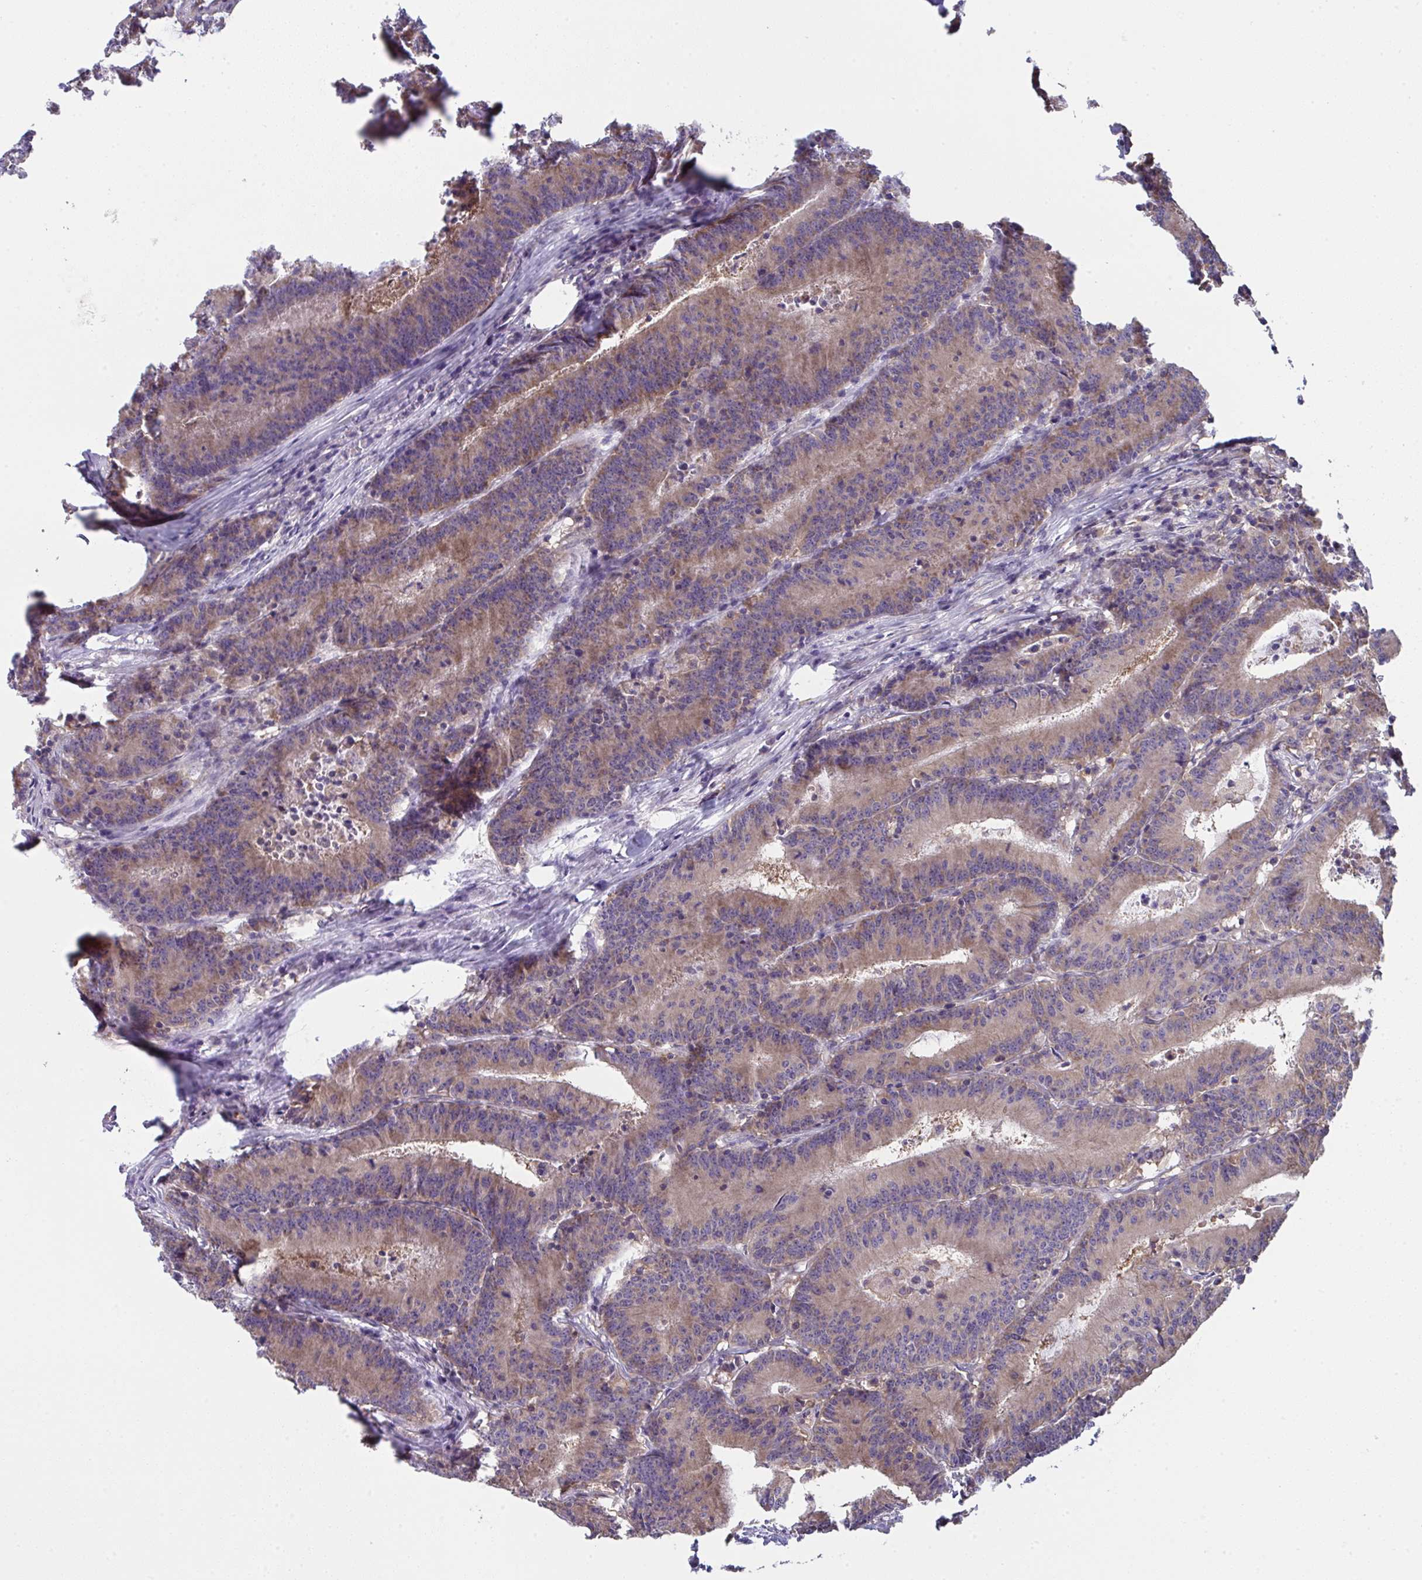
{"staining": {"intensity": "moderate", "quantity": ">75%", "location": "cytoplasmic/membranous"}, "tissue": "colorectal cancer", "cell_type": "Tumor cells", "image_type": "cancer", "snomed": [{"axis": "morphology", "description": "Adenocarcinoma, NOS"}, {"axis": "topography", "description": "Colon"}], "caption": "Colorectal adenocarcinoma stained for a protein (brown) shows moderate cytoplasmic/membranous positive positivity in approximately >75% of tumor cells.", "gene": "ALDH16A1", "patient": {"sex": "female", "age": 78}}